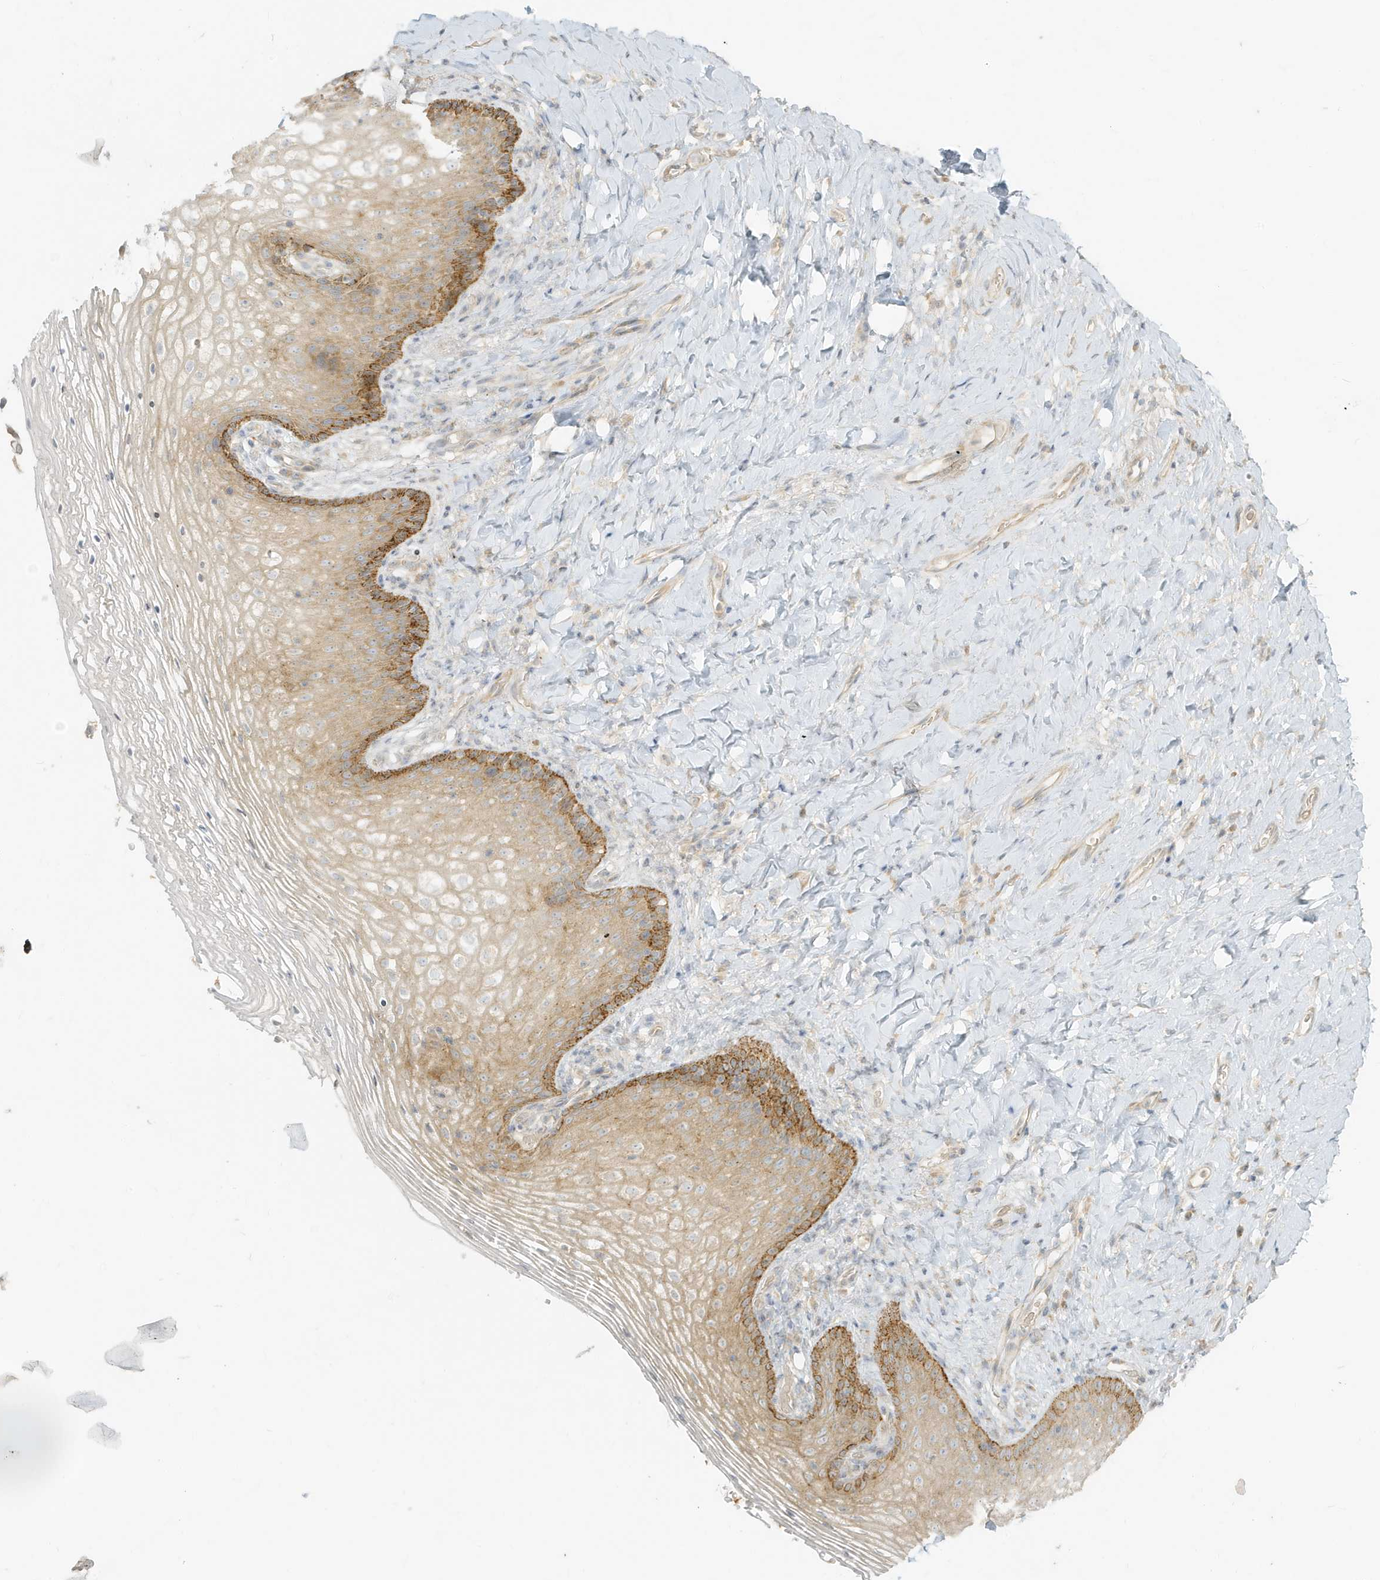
{"staining": {"intensity": "moderate", "quantity": "25%-75%", "location": "cytoplasmic/membranous"}, "tissue": "vagina", "cell_type": "Squamous epithelial cells", "image_type": "normal", "snomed": [{"axis": "morphology", "description": "Normal tissue, NOS"}, {"axis": "topography", "description": "Vagina"}], "caption": "IHC image of normal vagina: human vagina stained using immunohistochemistry exhibits medium levels of moderate protein expression localized specifically in the cytoplasmic/membranous of squamous epithelial cells, appearing as a cytoplasmic/membranous brown color.", "gene": "MCOLN1", "patient": {"sex": "female", "age": 60}}